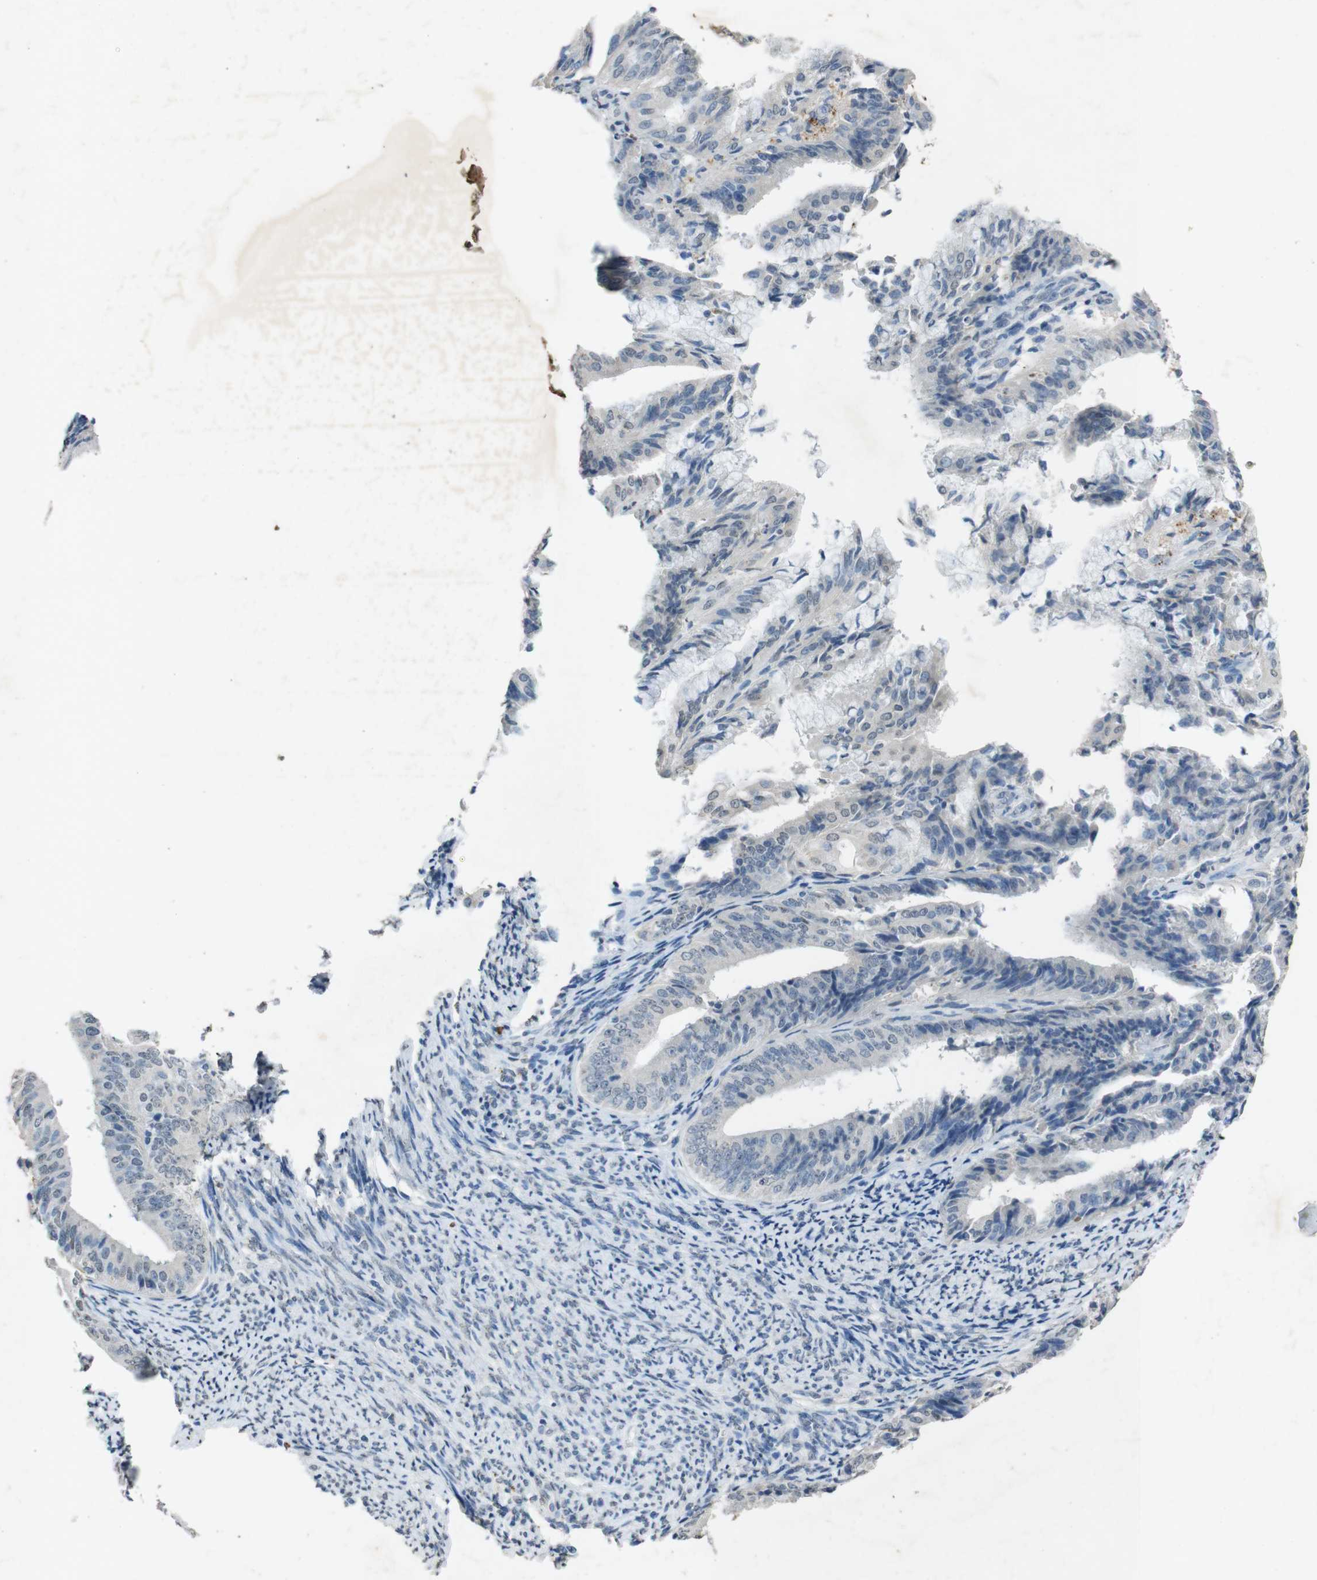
{"staining": {"intensity": "negative", "quantity": "none", "location": "none"}, "tissue": "endometrial cancer", "cell_type": "Tumor cells", "image_type": "cancer", "snomed": [{"axis": "morphology", "description": "Adenocarcinoma, NOS"}, {"axis": "topography", "description": "Endometrium"}], "caption": "This is a image of immunohistochemistry (IHC) staining of endometrial adenocarcinoma, which shows no expression in tumor cells.", "gene": "STBD1", "patient": {"sex": "female", "age": 63}}